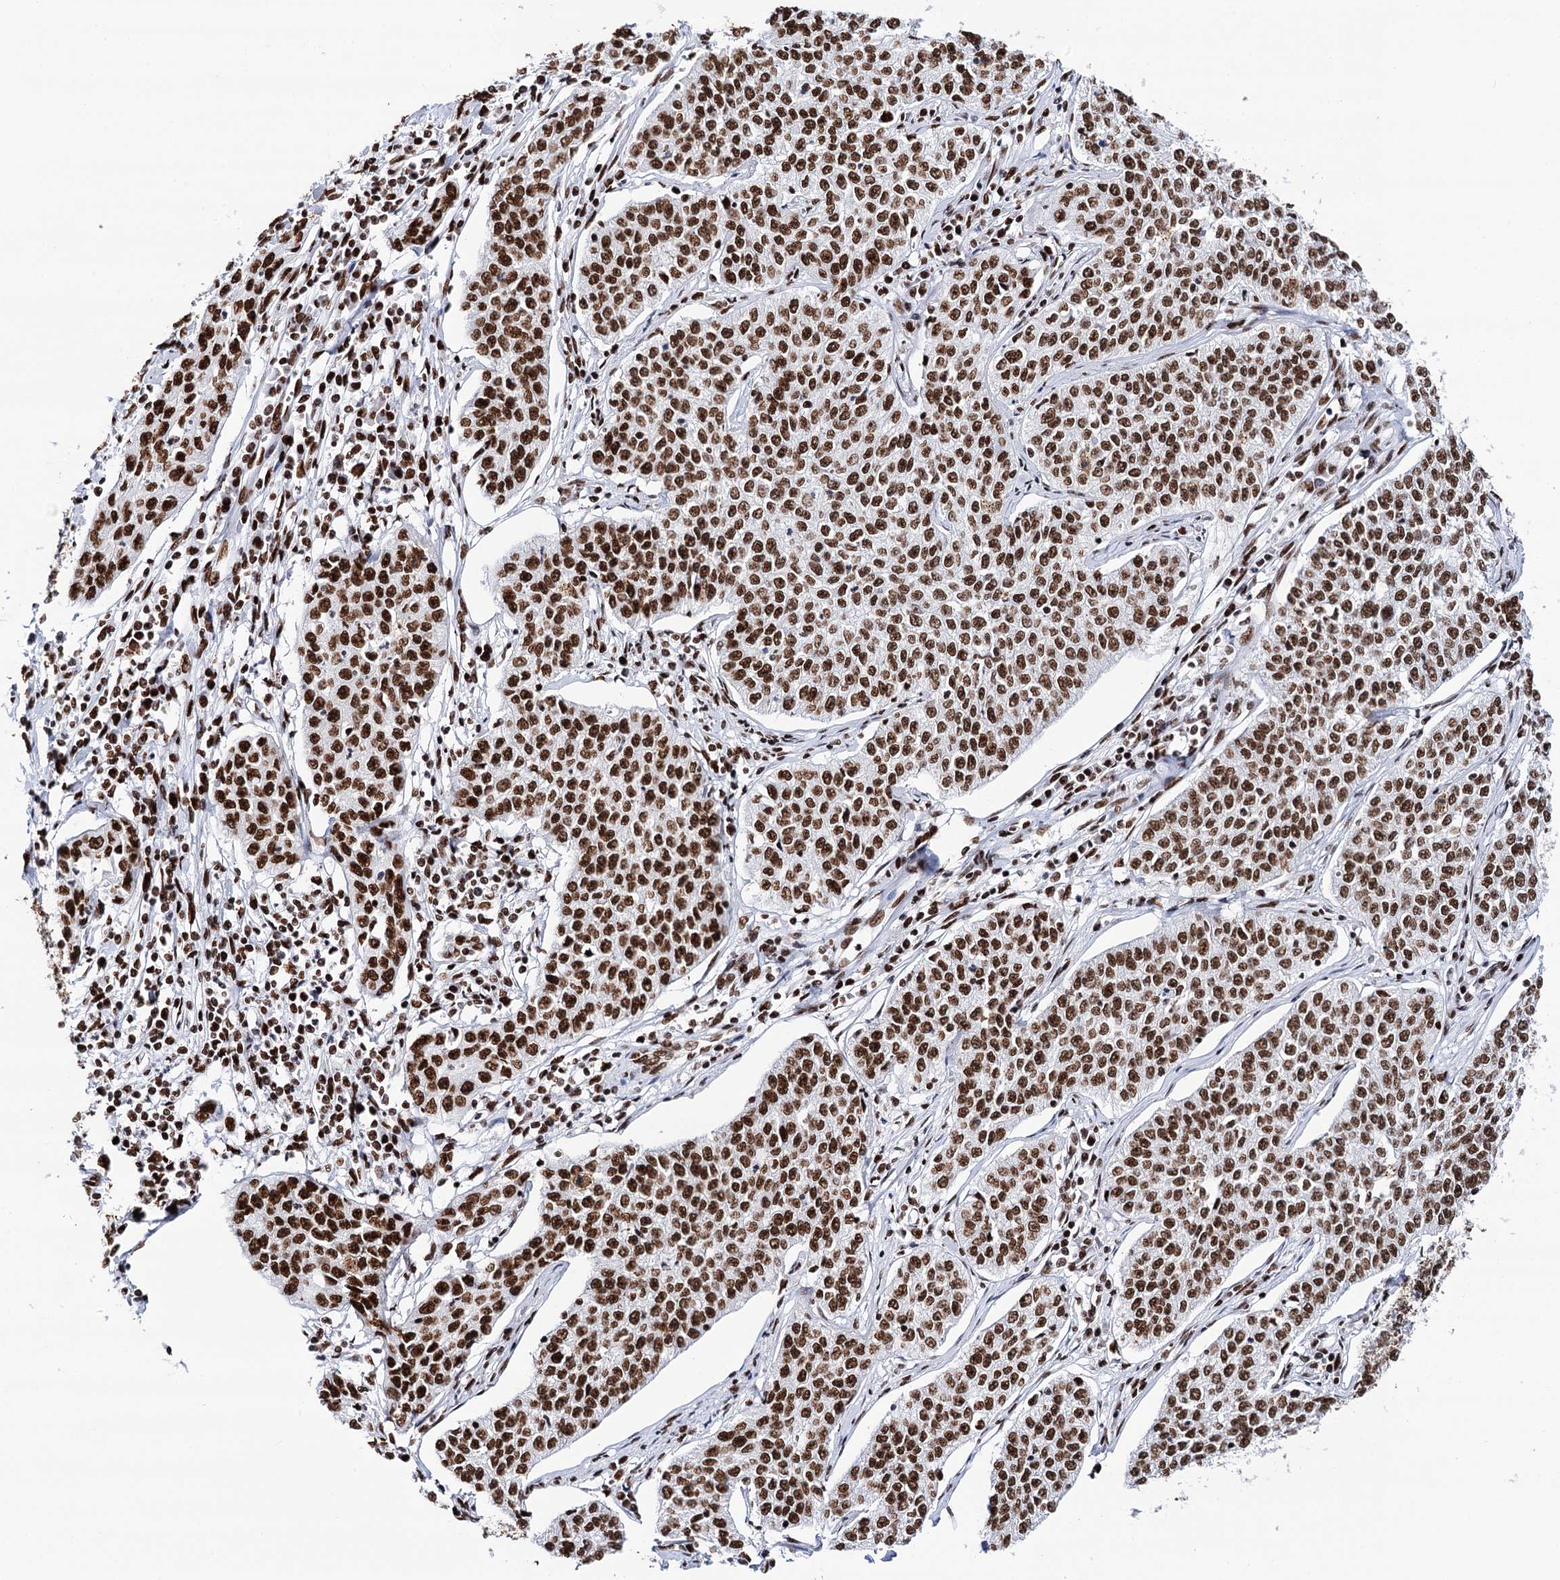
{"staining": {"intensity": "strong", "quantity": ">75%", "location": "nuclear"}, "tissue": "cervical cancer", "cell_type": "Tumor cells", "image_type": "cancer", "snomed": [{"axis": "morphology", "description": "Squamous cell carcinoma, NOS"}, {"axis": "topography", "description": "Cervix"}], "caption": "About >75% of tumor cells in squamous cell carcinoma (cervical) exhibit strong nuclear protein positivity as visualized by brown immunohistochemical staining.", "gene": "MATR3", "patient": {"sex": "female", "age": 35}}